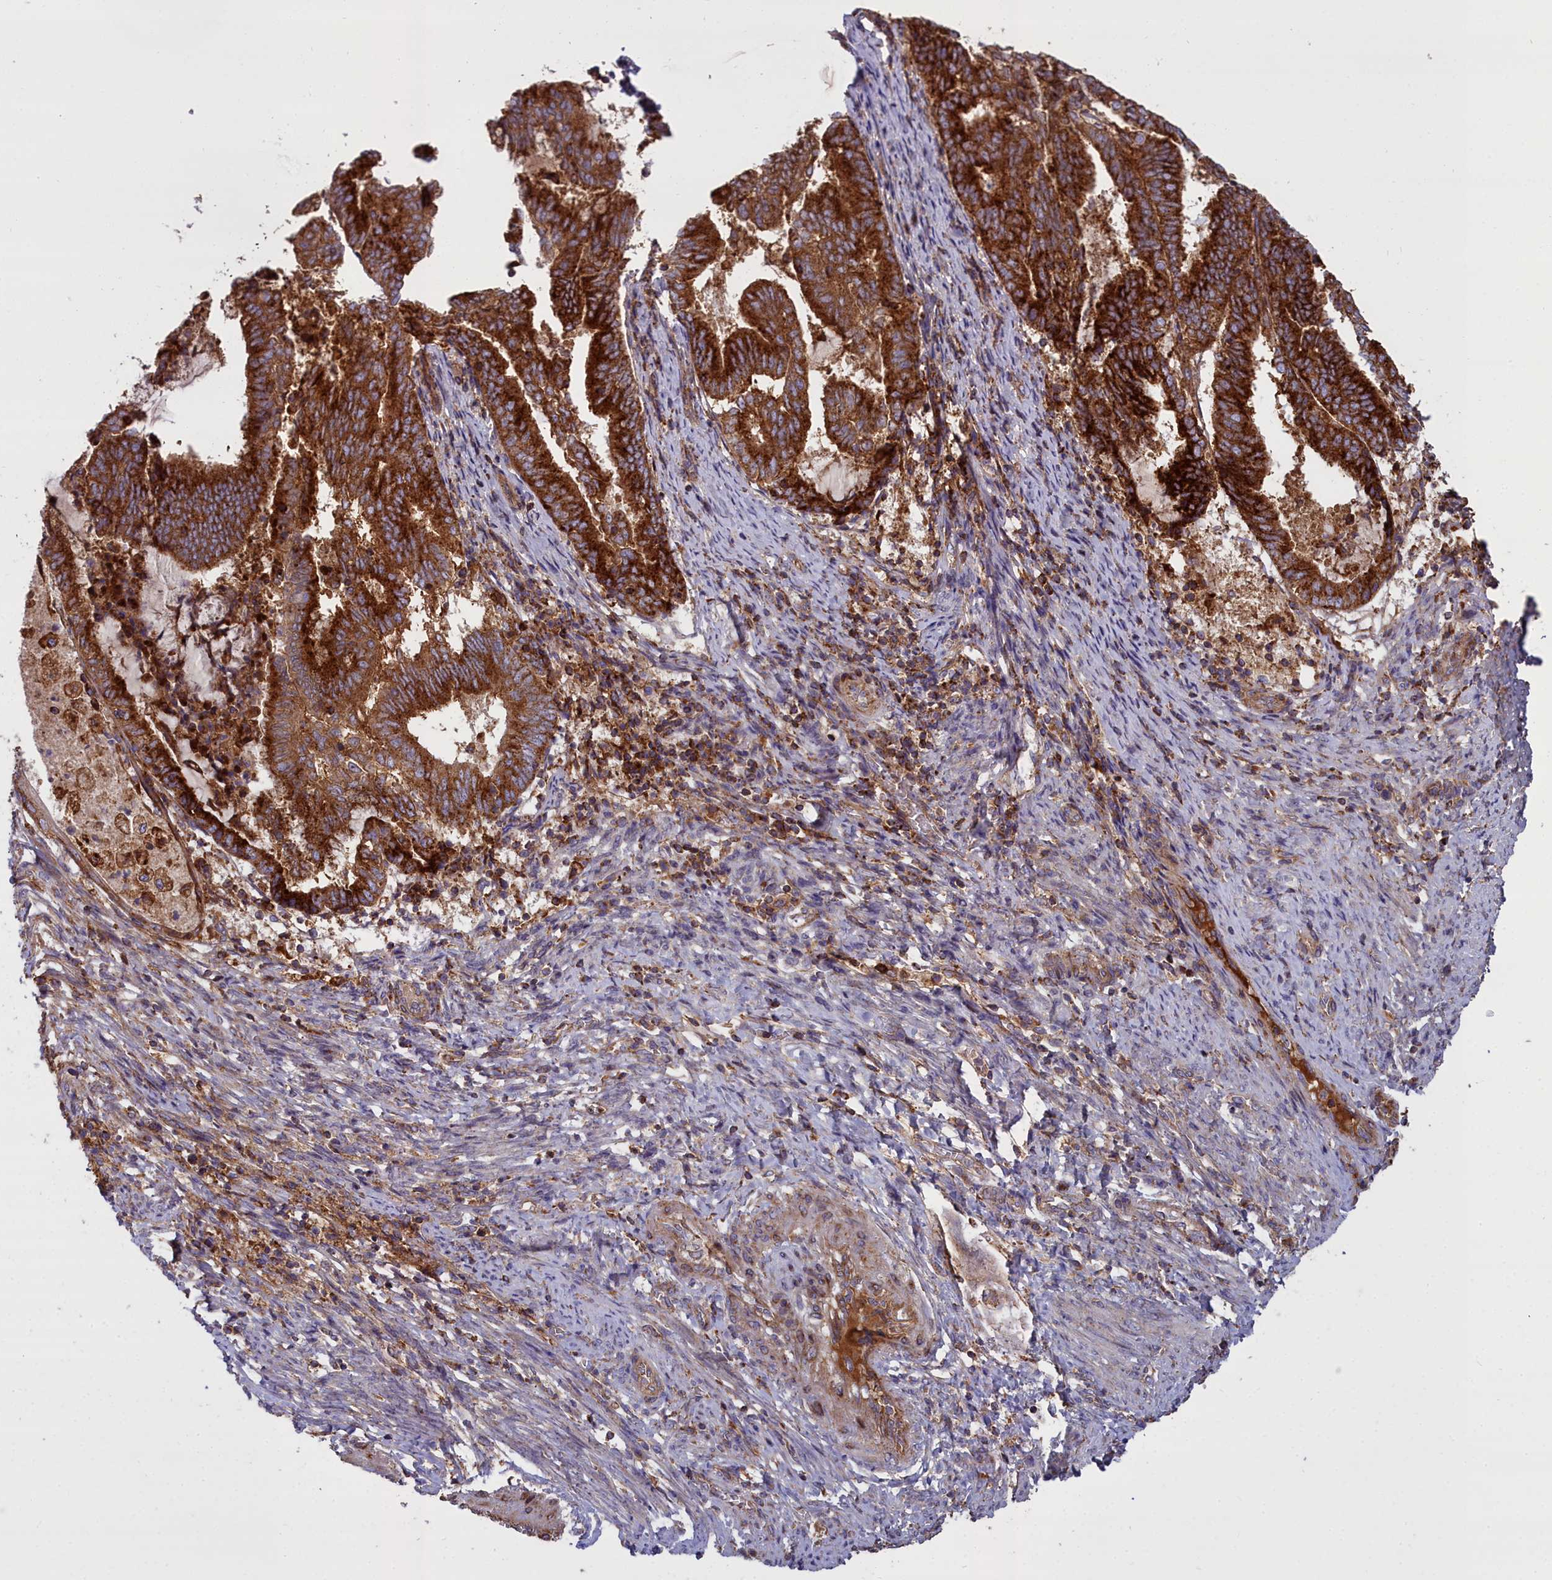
{"staining": {"intensity": "strong", "quantity": ">75%", "location": "cytoplasmic/membranous"}, "tissue": "endometrial cancer", "cell_type": "Tumor cells", "image_type": "cancer", "snomed": [{"axis": "morphology", "description": "Adenocarcinoma, NOS"}, {"axis": "topography", "description": "Endometrium"}], "caption": "Tumor cells display strong cytoplasmic/membranous staining in approximately >75% of cells in endometrial cancer.", "gene": "LNPEP", "patient": {"sex": "female", "age": 80}}